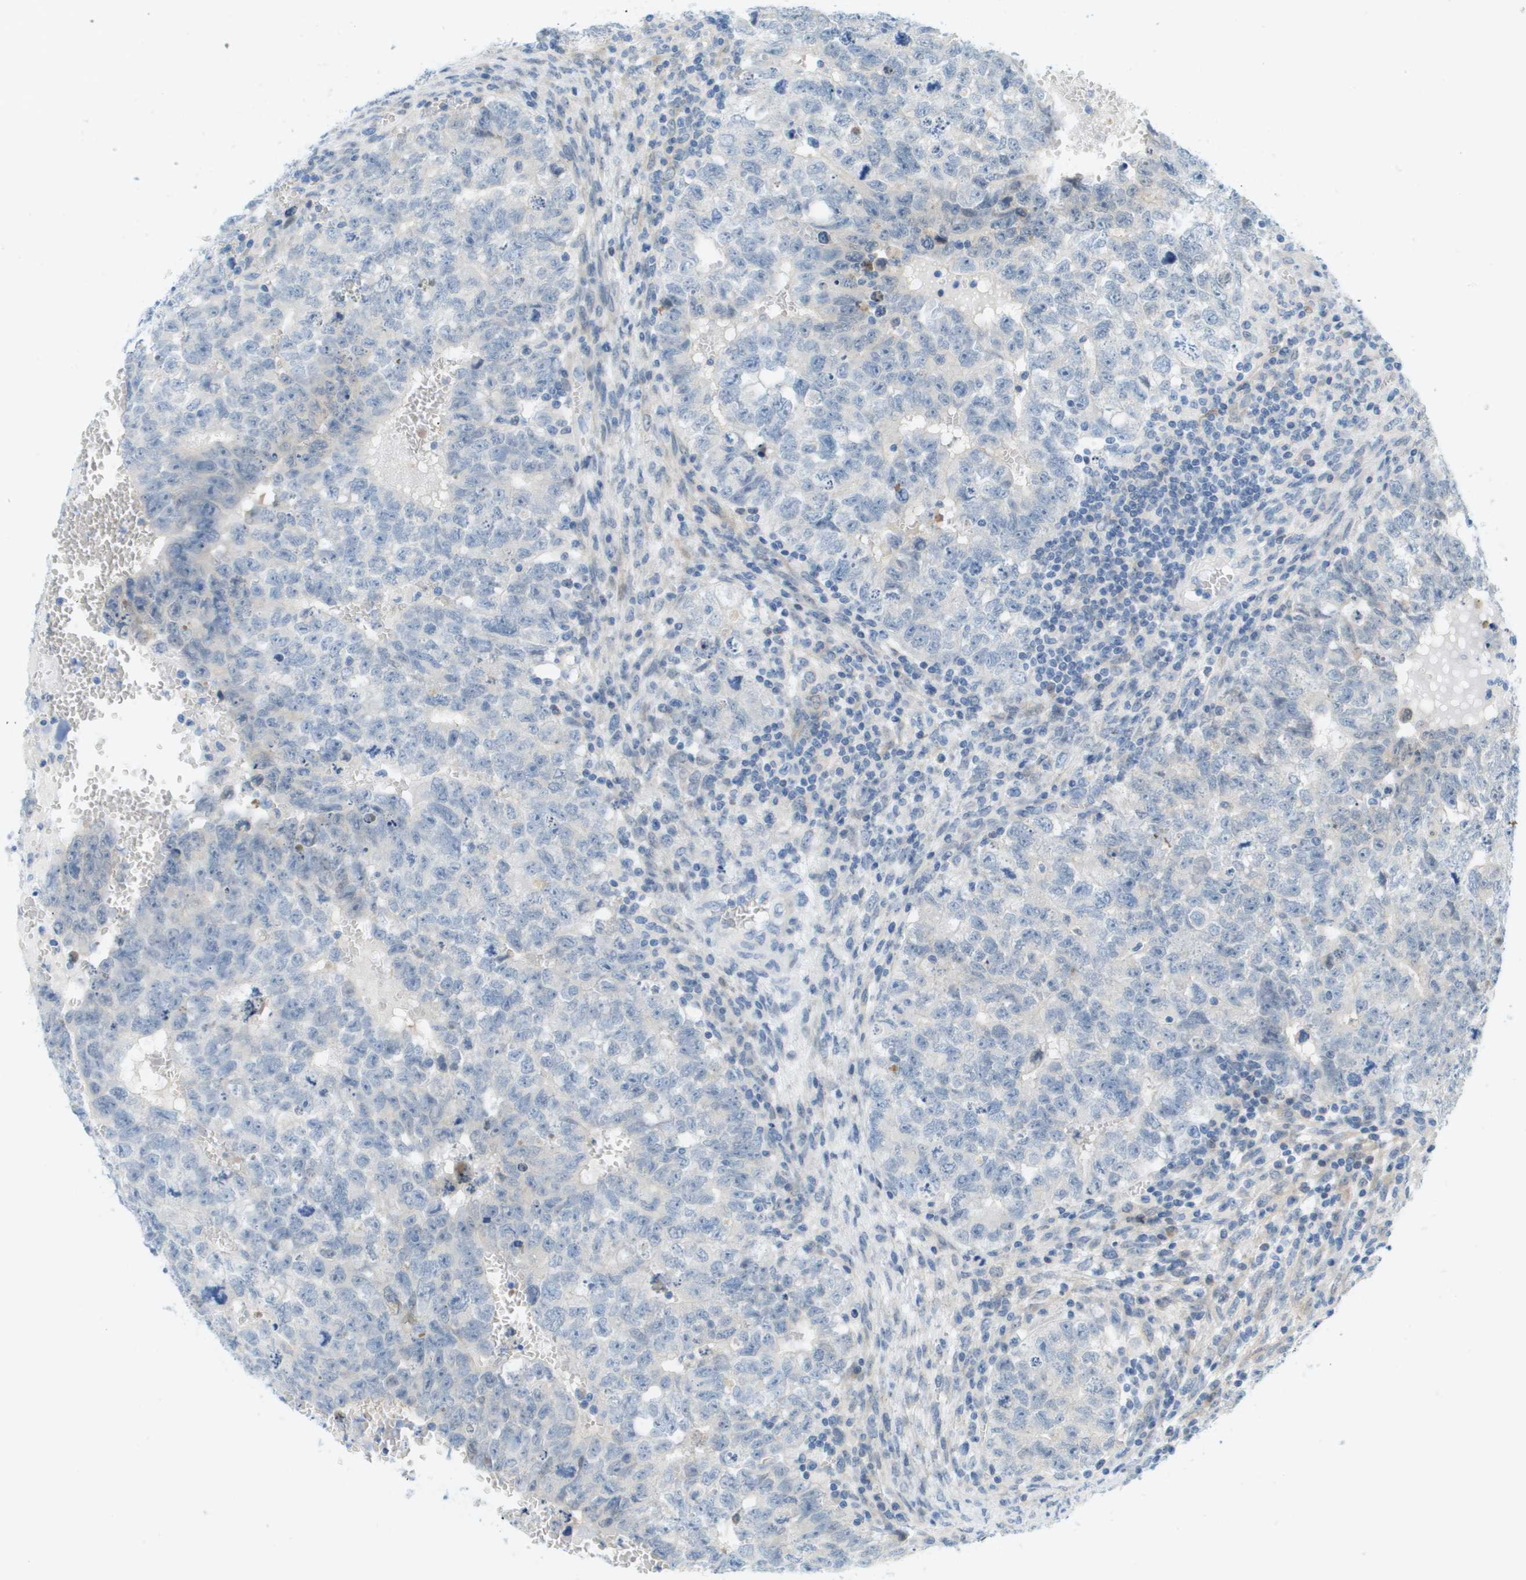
{"staining": {"intensity": "negative", "quantity": "none", "location": "none"}, "tissue": "testis cancer", "cell_type": "Tumor cells", "image_type": "cancer", "snomed": [{"axis": "morphology", "description": "Seminoma, NOS"}, {"axis": "morphology", "description": "Carcinoma, Embryonal, NOS"}, {"axis": "topography", "description": "Testis"}], "caption": "The micrograph displays no staining of tumor cells in seminoma (testis).", "gene": "CUL9", "patient": {"sex": "male", "age": 38}}